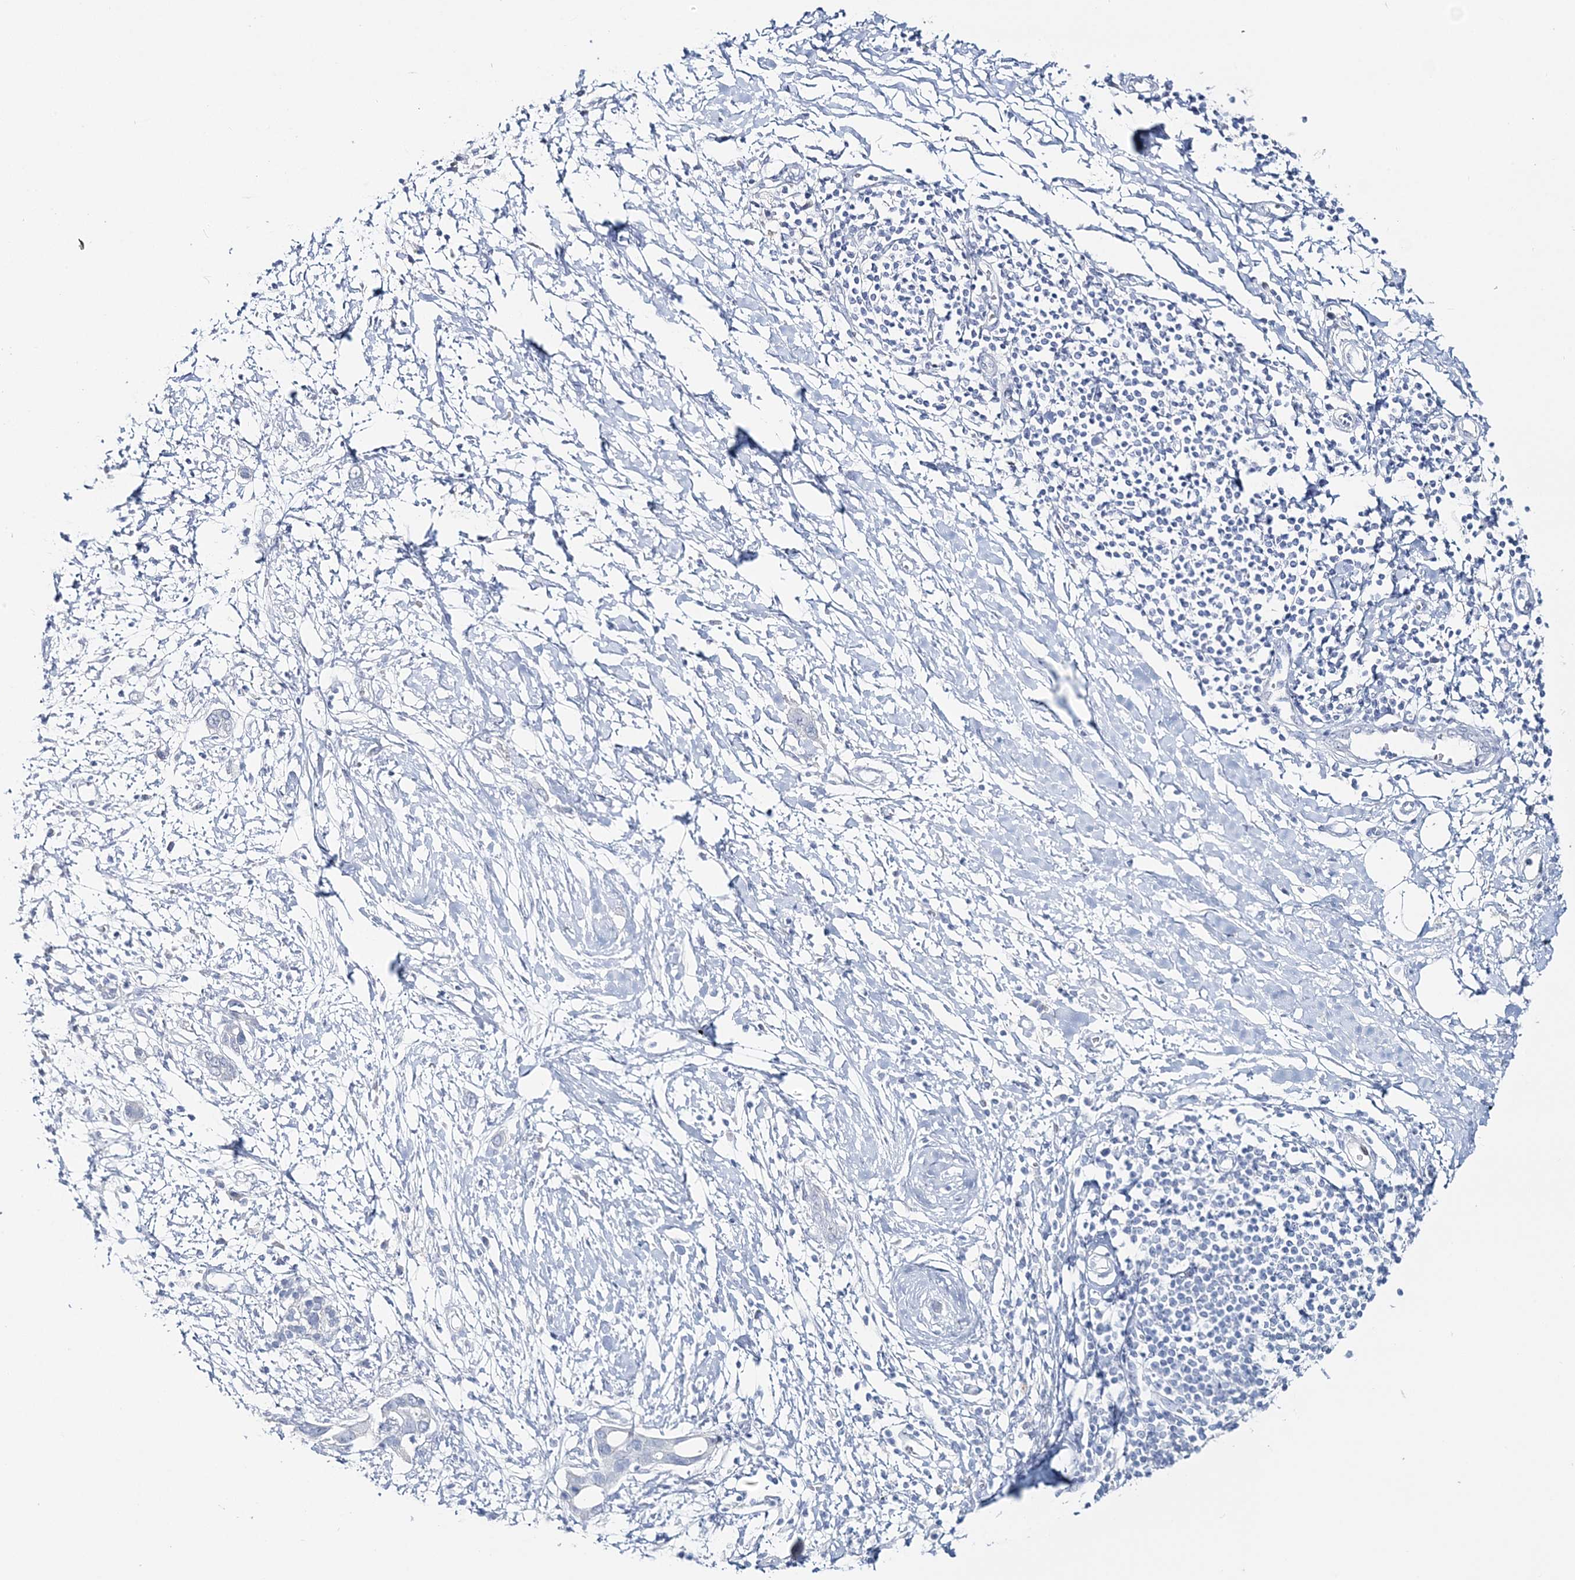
{"staining": {"intensity": "negative", "quantity": "none", "location": "none"}, "tissue": "pancreatic cancer", "cell_type": "Tumor cells", "image_type": "cancer", "snomed": [{"axis": "morphology", "description": "Normal tissue, NOS"}, {"axis": "morphology", "description": "Adenocarcinoma, NOS"}, {"axis": "topography", "description": "Pancreas"}, {"axis": "topography", "description": "Peripheral nerve tissue"}], "caption": "Tumor cells show no significant positivity in pancreatic cancer. (Stains: DAB immunohistochemistry with hematoxylin counter stain, Microscopy: brightfield microscopy at high magnification).", "gene": "CYP3A4", "patient": {"sex": "male", "age": 59}}